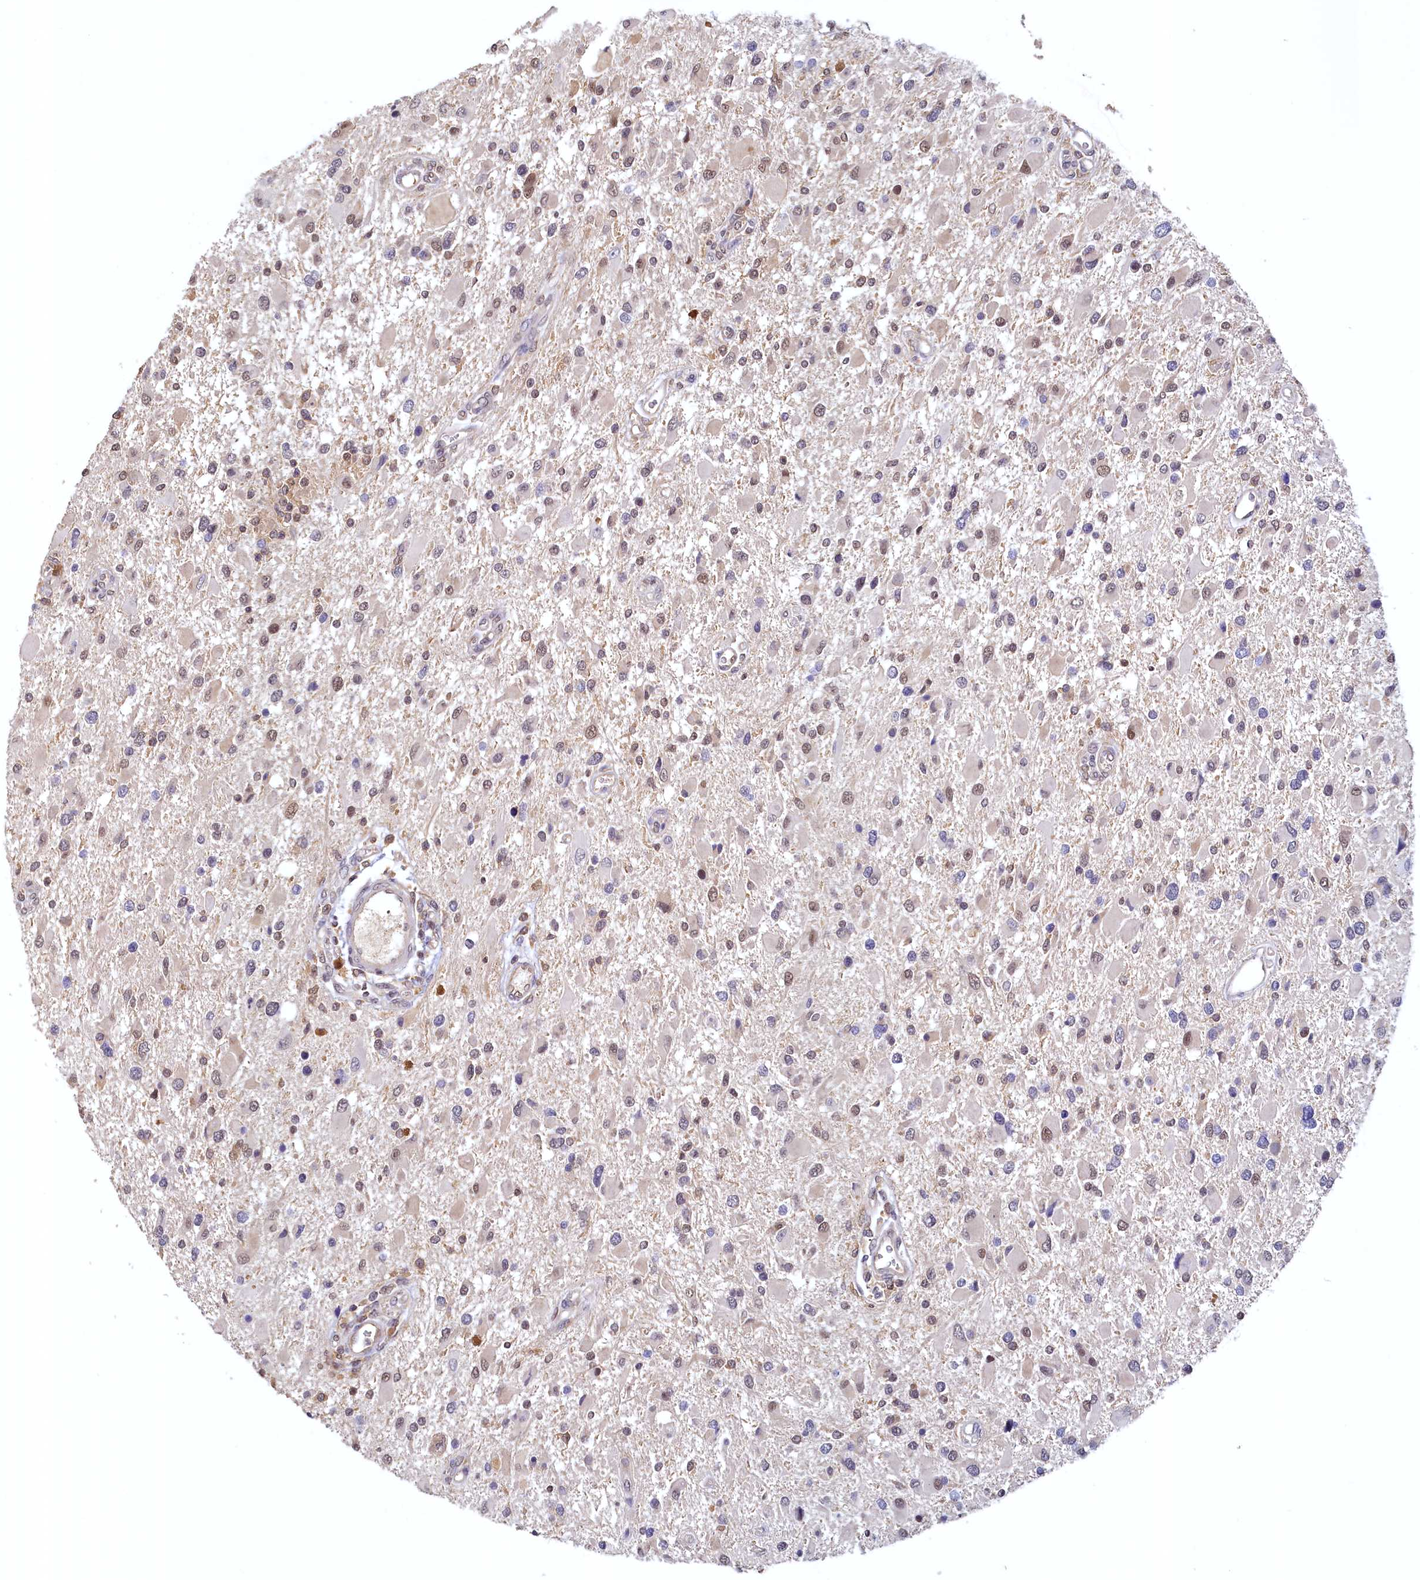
{"staining": {"intensity": "moderate", "quantity": "25%-75%", "location": "nuclear"}, "tissue": "glioma", "cell_type": "Tumor cells", "image_type": "cancer", "snomed": [{"axis": "morphology", "description": "Glioma, malignant, High grade"}, {"axis": "topography", "description": "Brain"}], "caption": "Glioma stained with immunohistochemistry (IHC) reveals moderate nuclear staining in approximately 25%-75% of tumor cells.", "gene": "PAAF1", "patient": {"sex": "male", "age": 53}}